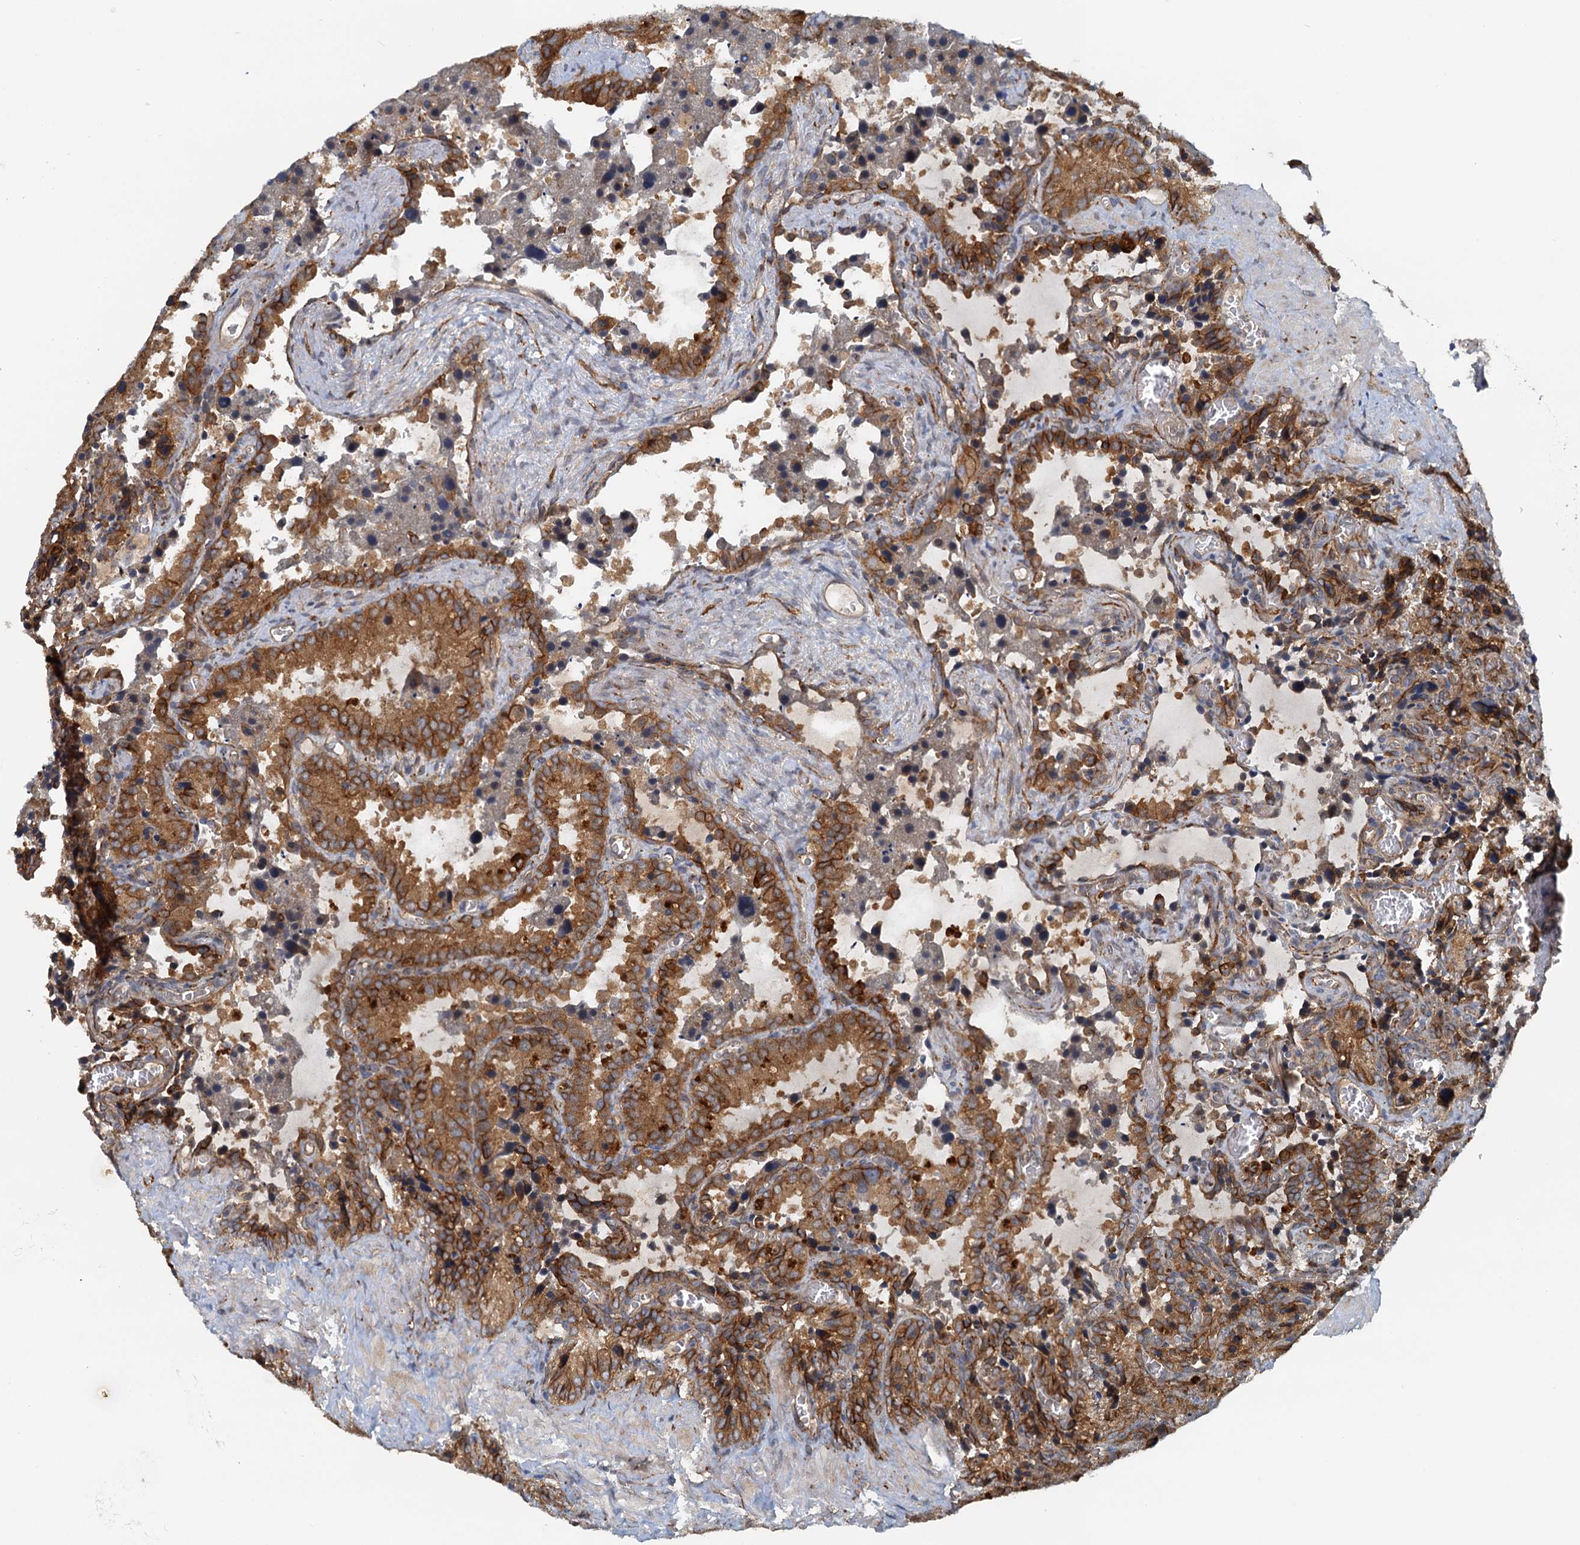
{"staining": {"intensity": "moderate", "quantity": ">75%", "location": "cytoplasmic/membranous"}, "tissue": "seminal vesicle", "cell_type": "Glandular cells", "image_type": "normal", "snomed": [{"axis": "morphology", "description": "Normal tissue, NOS"}, {"axis": "topography", "description": "Seminal veicle"}], "caption": "Moderate cytoplasmic/membranous positivity for a protein is identified in approximately >75% of glandular cells of normal seminal vesicle using IHC.", "gene": "NIPAL3", "patient": {"sex": "male", "age": 62}}